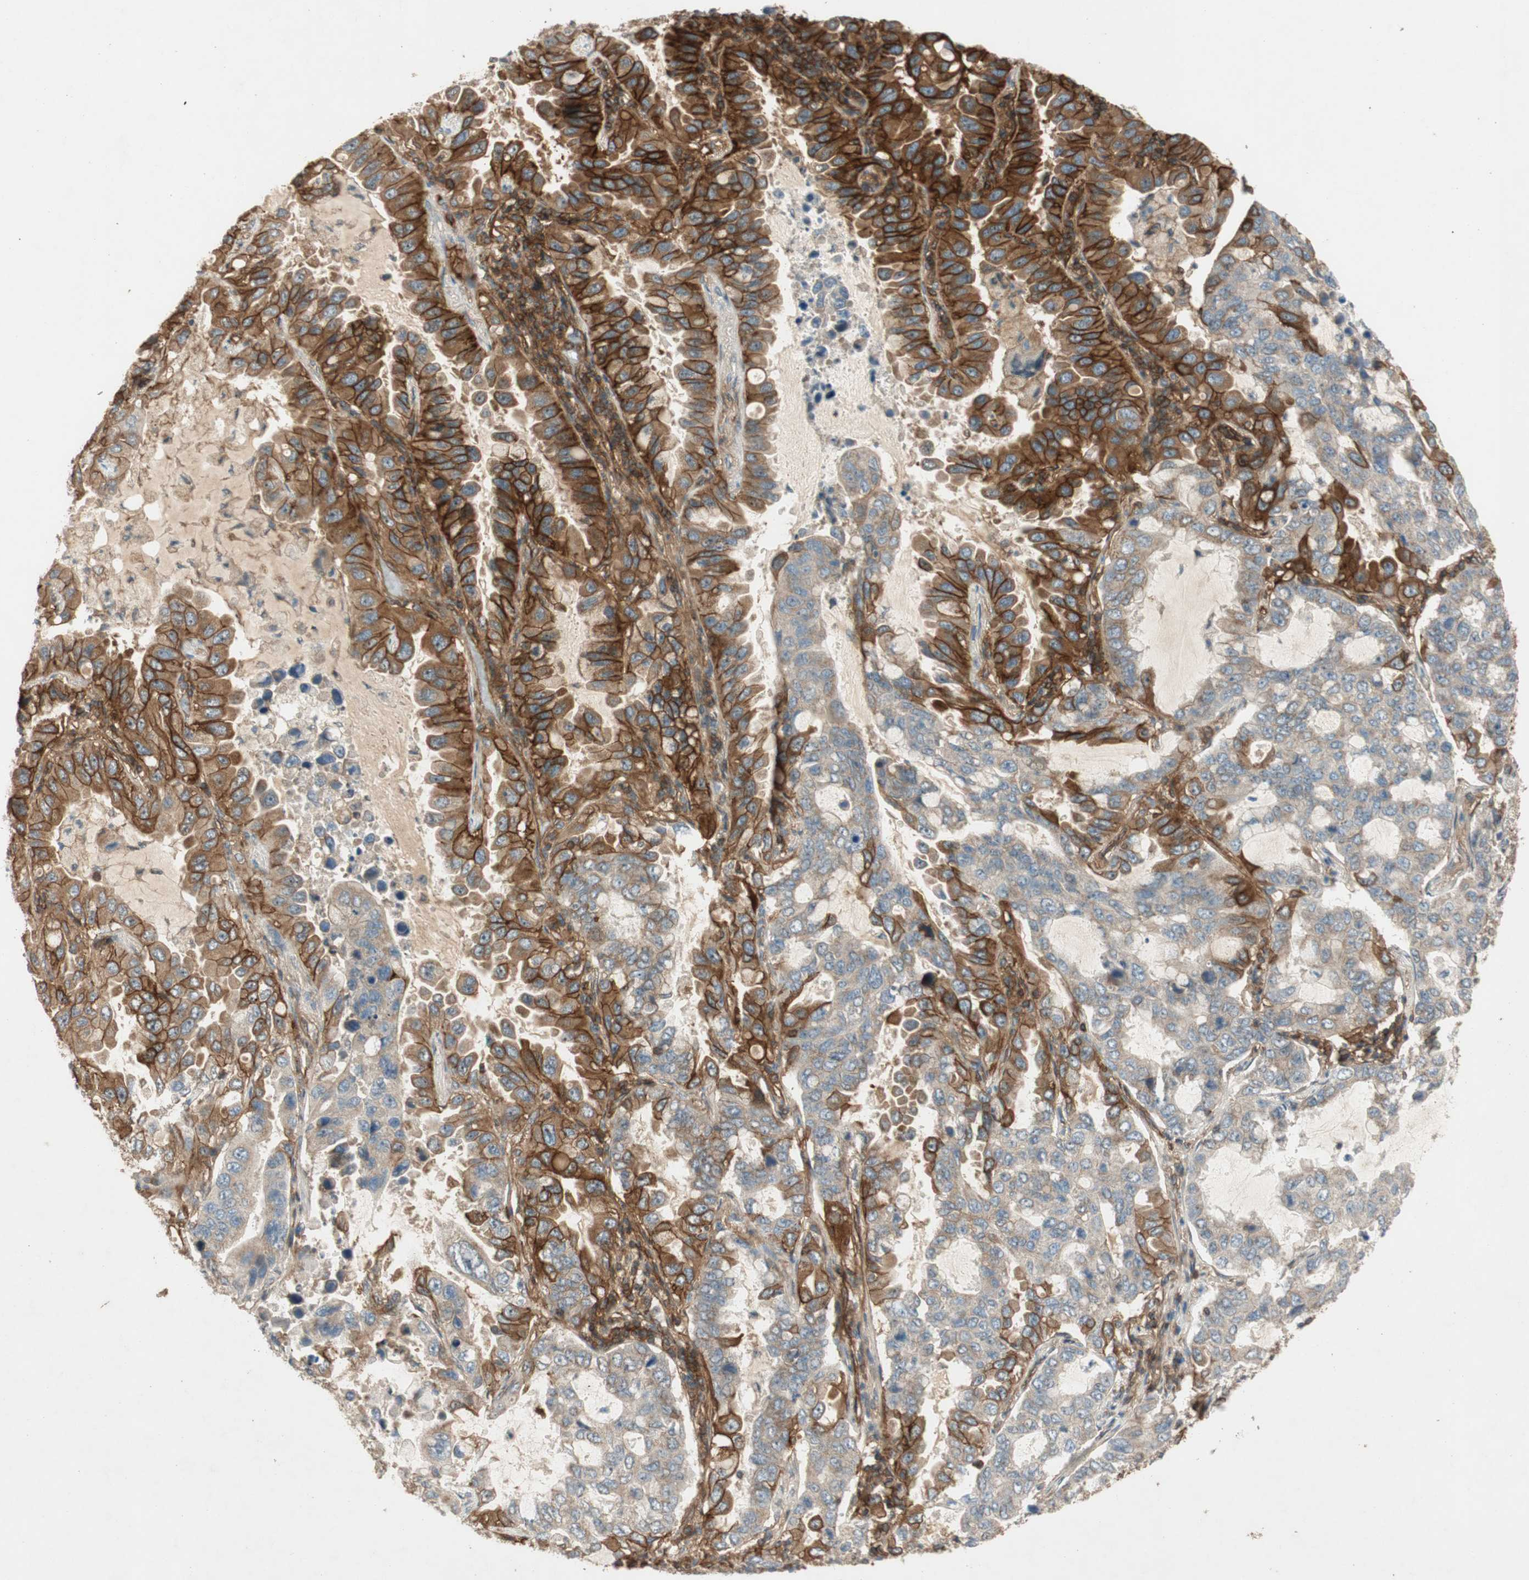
{"staining": {"intensity": "strong", "quantity": ">75%", "location": "cytoplasmic/membranous"}, "tissue": "lung cancer", "cell_type": "Tumor cells", "image_type": "cancer", "snomed": [{"axis": "morphology", "description": "Adenocarcinoma, NOS"}, {"axis": "topography", "description": "Lung"}], "caption": "Strong cytoplasmic/membranous protein expression is present in about >75% of tumor cells in adenocarcinoma (lung).", "gene": "BTN3A3", "patient": {"sex": "male", "age": 64}}